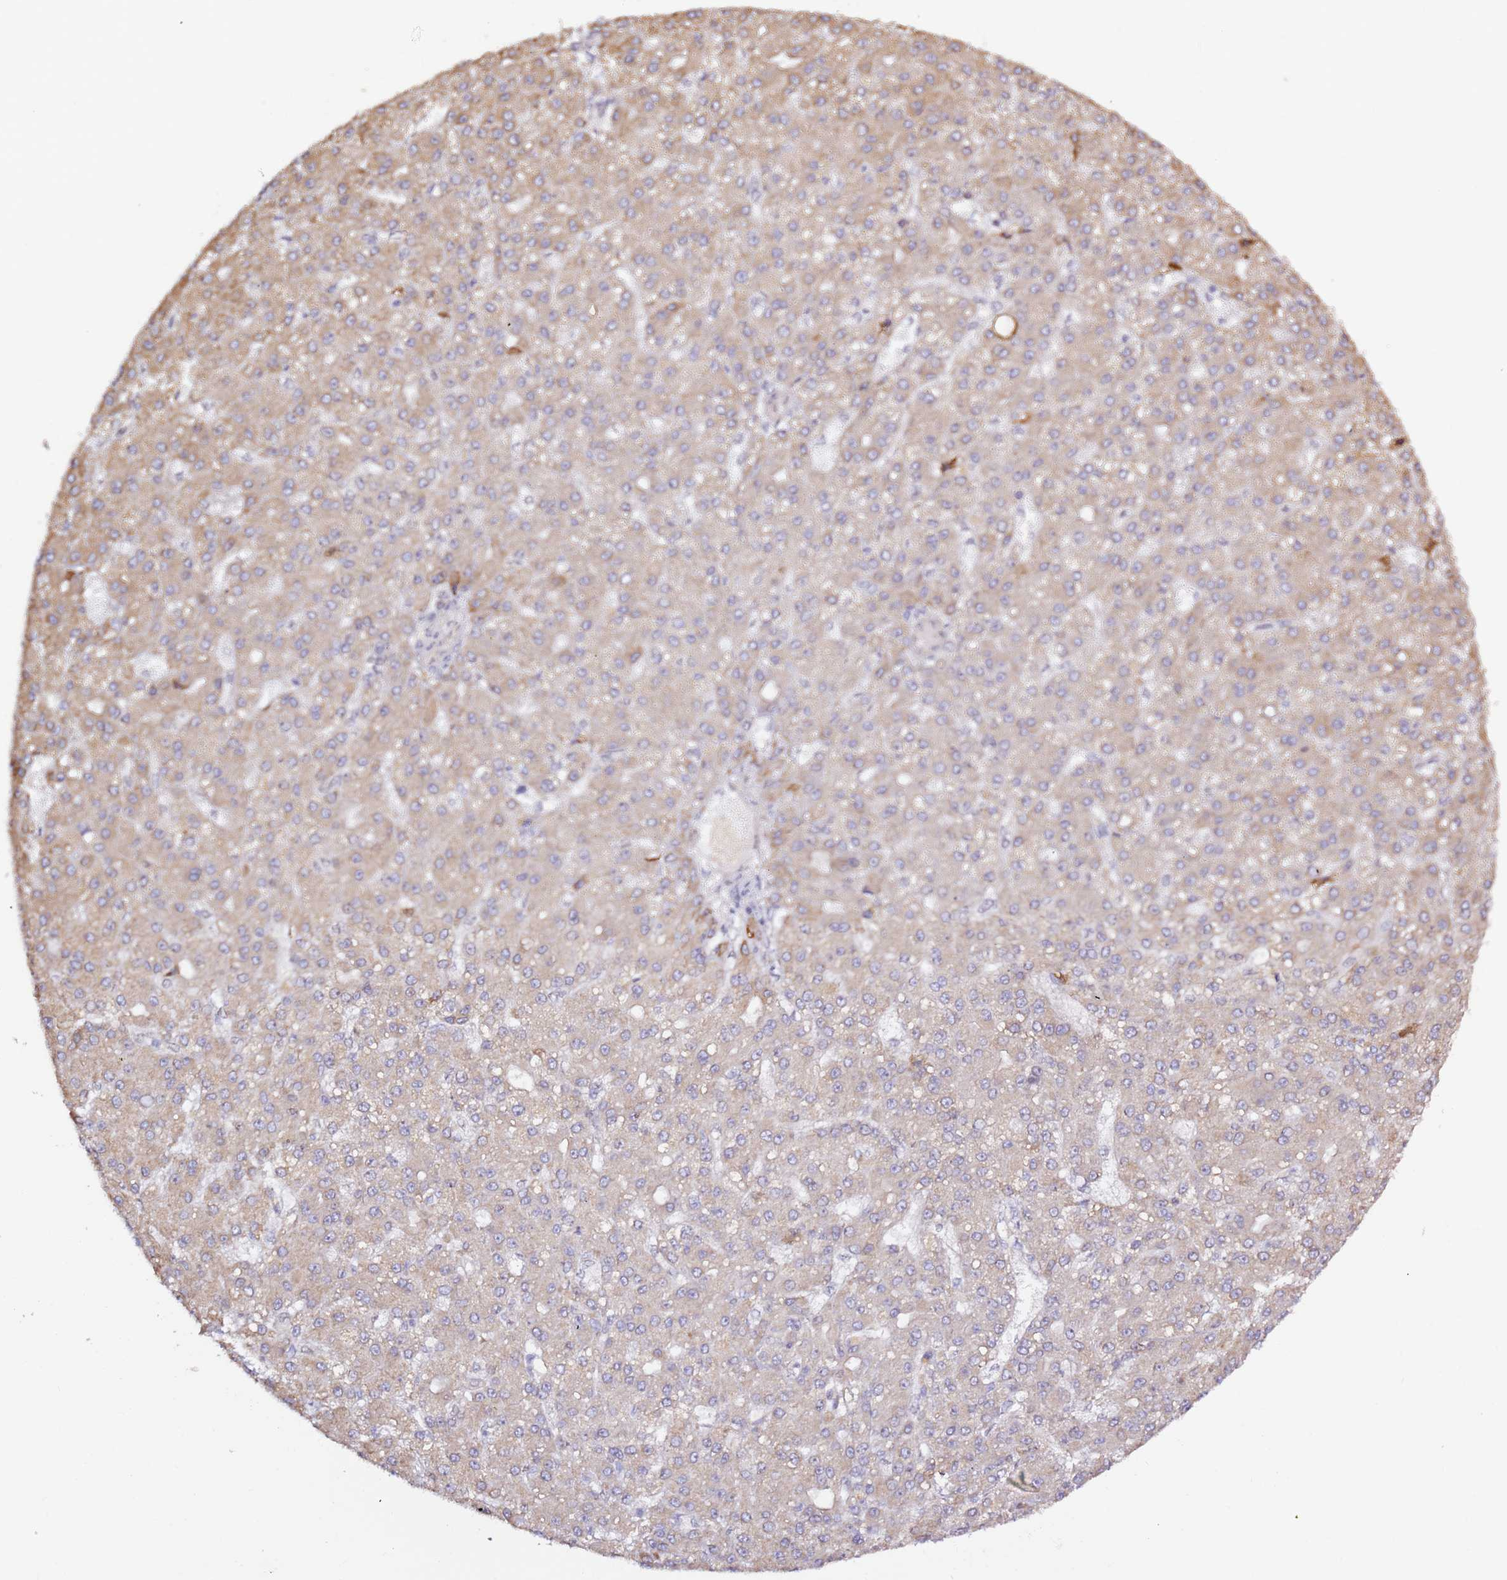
{"staining": {"intensity": "weak", "quantity": "25%-75%", "location": "cytoplasmic/membranous"}, "tissue": "liver cancer", "cell_type": "Tumor cells", "image_type": "cancer", "snomed": [{"axis": "morphology", "description": "Carcinoma, Hepatocellular, NOS"}, {"axis": "topography", "description": "Liver"}], "caption": "Protein expression analysis of liver hepatocellular carcinoma demonstrates weak cytoplasmic/membranous staining in about 25%-75% of tumor cells.", "gene": "HSD17B7", "patient": {"sex": "male", "age": 67}}